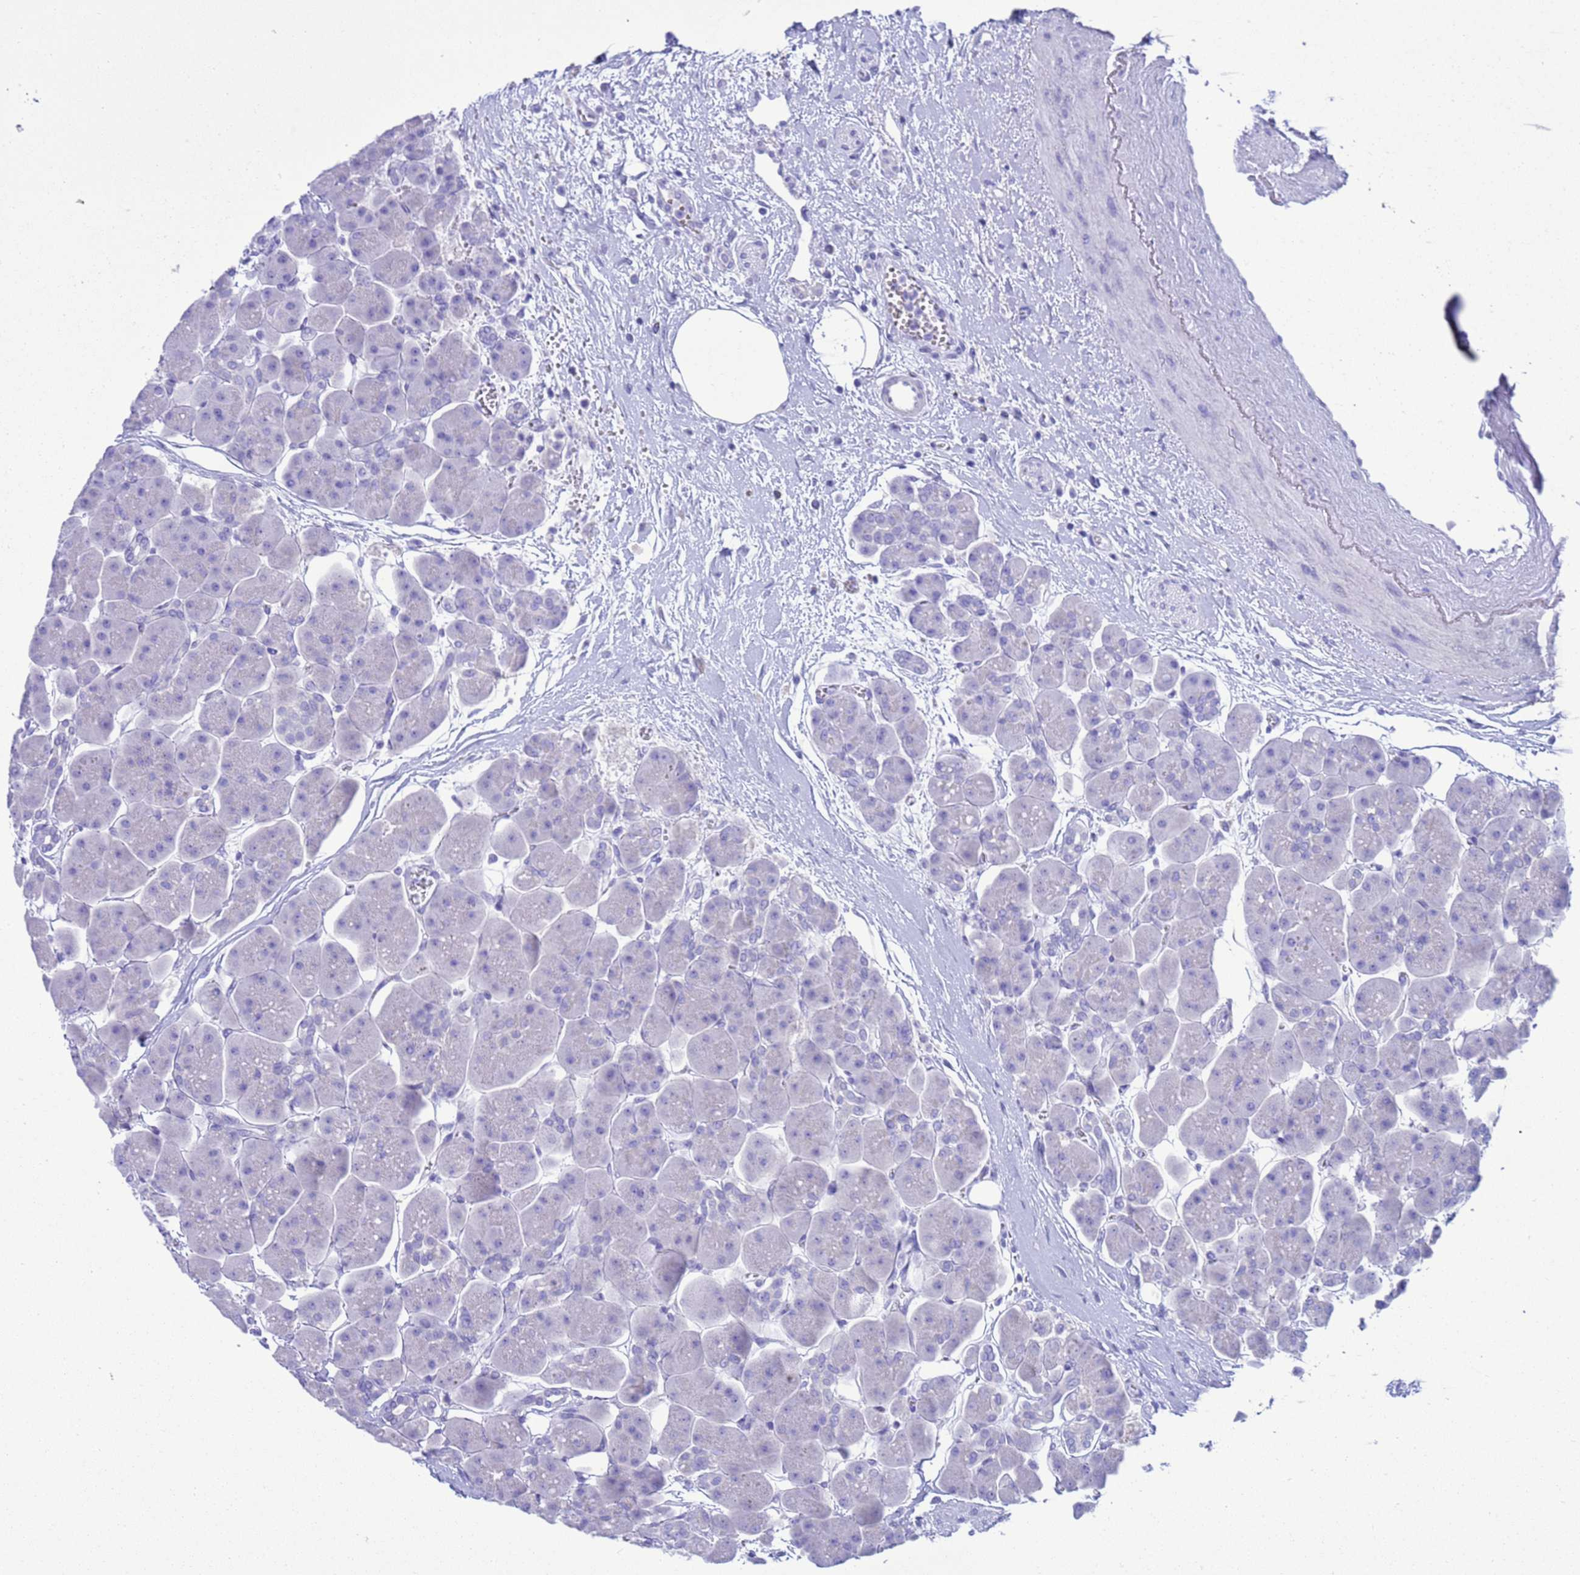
{"staining": {"intensity": "negative", "quantity": "none", "location": "none"}, "tissue": "pancreas", "cell_type": "Exocrine glandular cells", "image_type": "normal", "snomed": [{"axis": "morphology", "description": "Normal tissue, NOS"}, {"axis": "topography", "description": "Pancreas"}], "caption": "The photomicrograph shows no staining of exocrine glandular cells in unremarkable pancreas. Nuclei are stained in blue.", "gene": "GSTM1", "patient": {"sex": "male", "age": 66}}